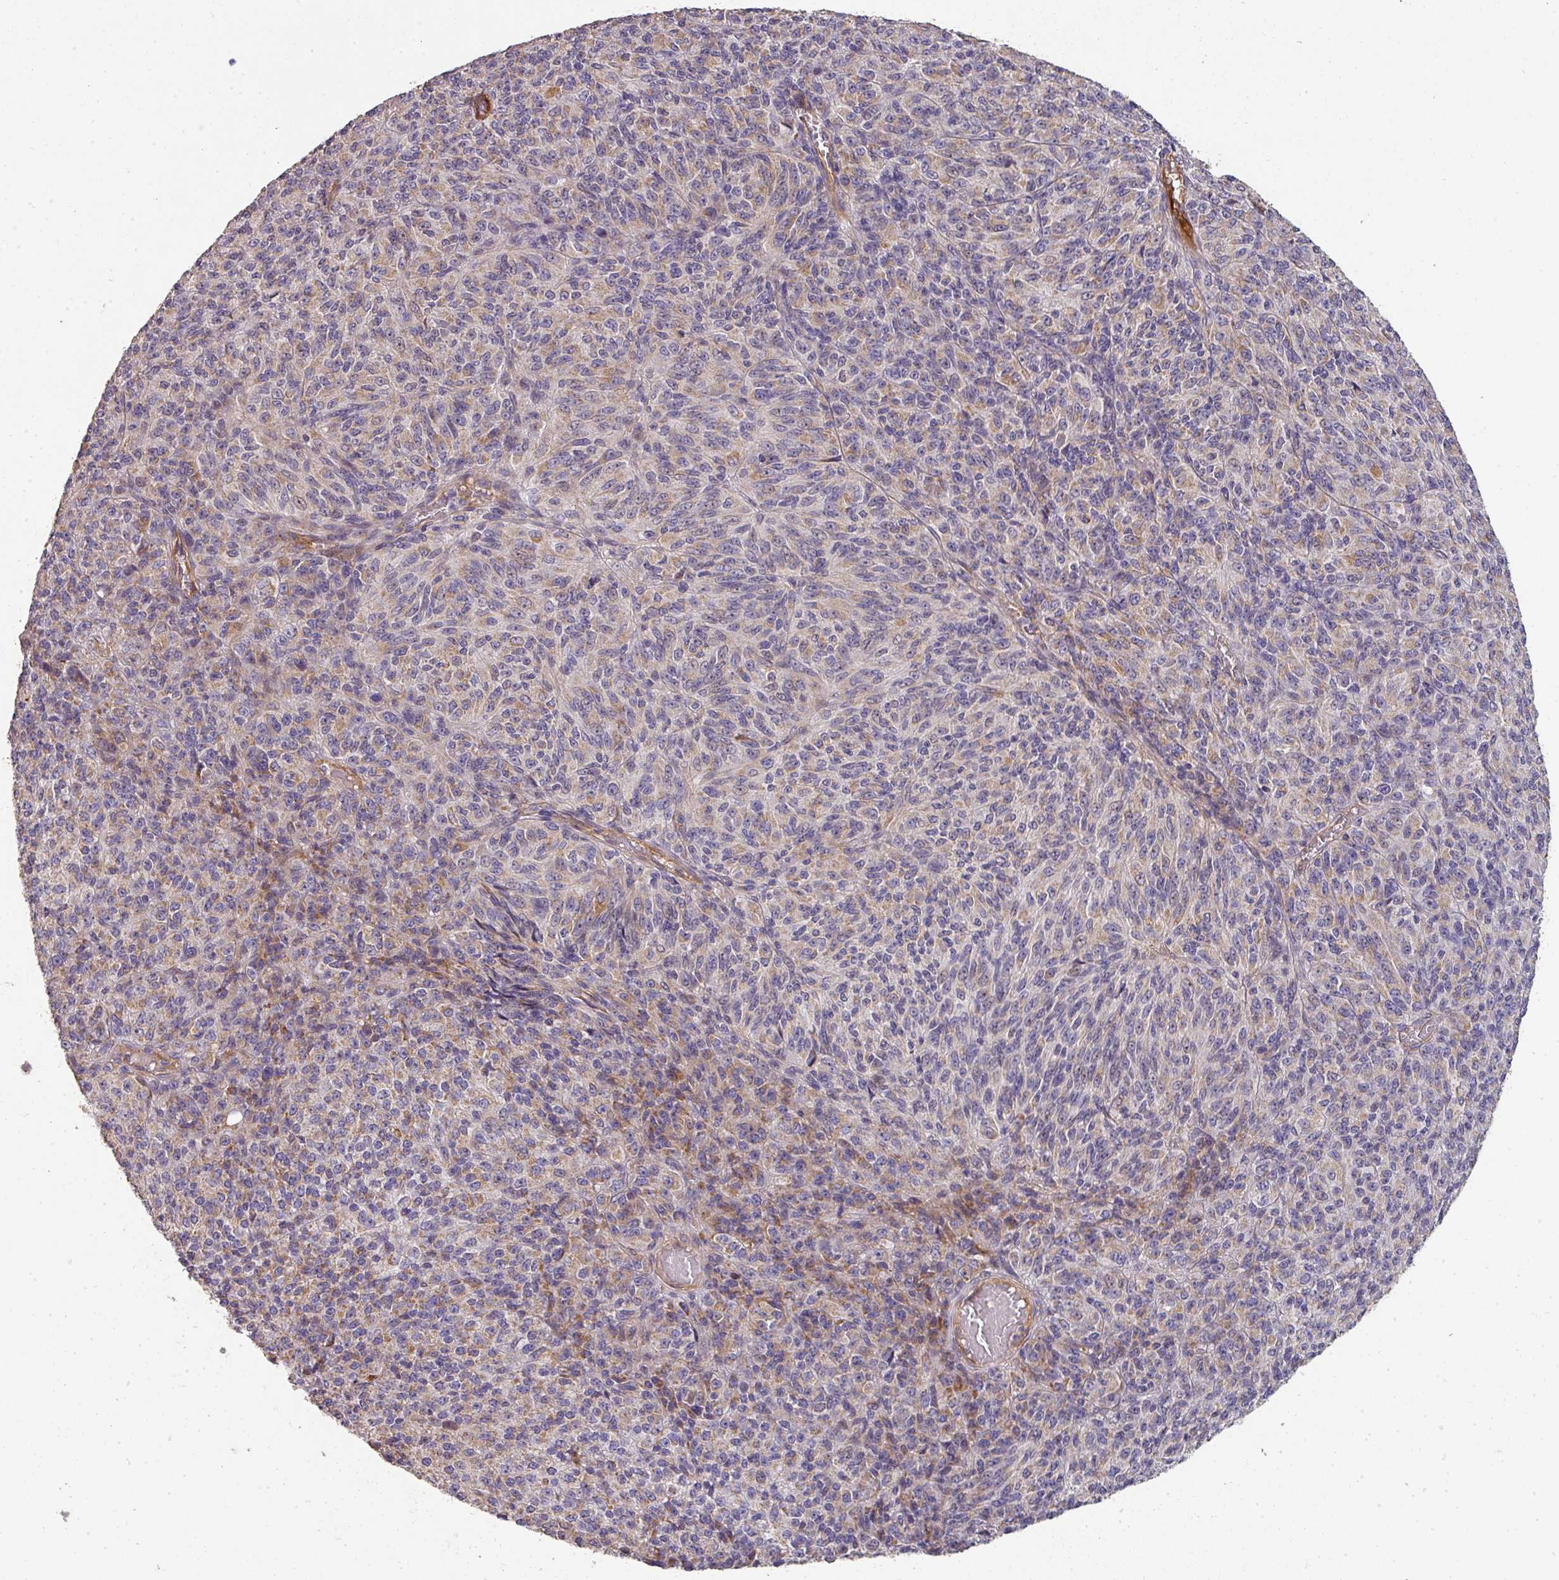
{"staining": {"intensity": "weak", "quantity": "25%-75%", "location": "cytoplasmic/membranous"}, "tissue": "melanoma", "cell_type": "Tumor cells", "image_type": "cancer", "snomed": [{"axis": "morphology", "description": "Malignant melanoma, Metastatic site"}, {"axis": "topography", "description": "Brain"}], "caption": "Immunohistochemistry (IHC) photomicrograph of human malignant melanoma (metastatic site) stained for a protein (brown), which demonstrates low levels of weak cytoplasmic/membranous positivity in about 25%-75% of tumor cells.", "gene": "PCDH1", "patient": {"sex": "female", "age": 56}}